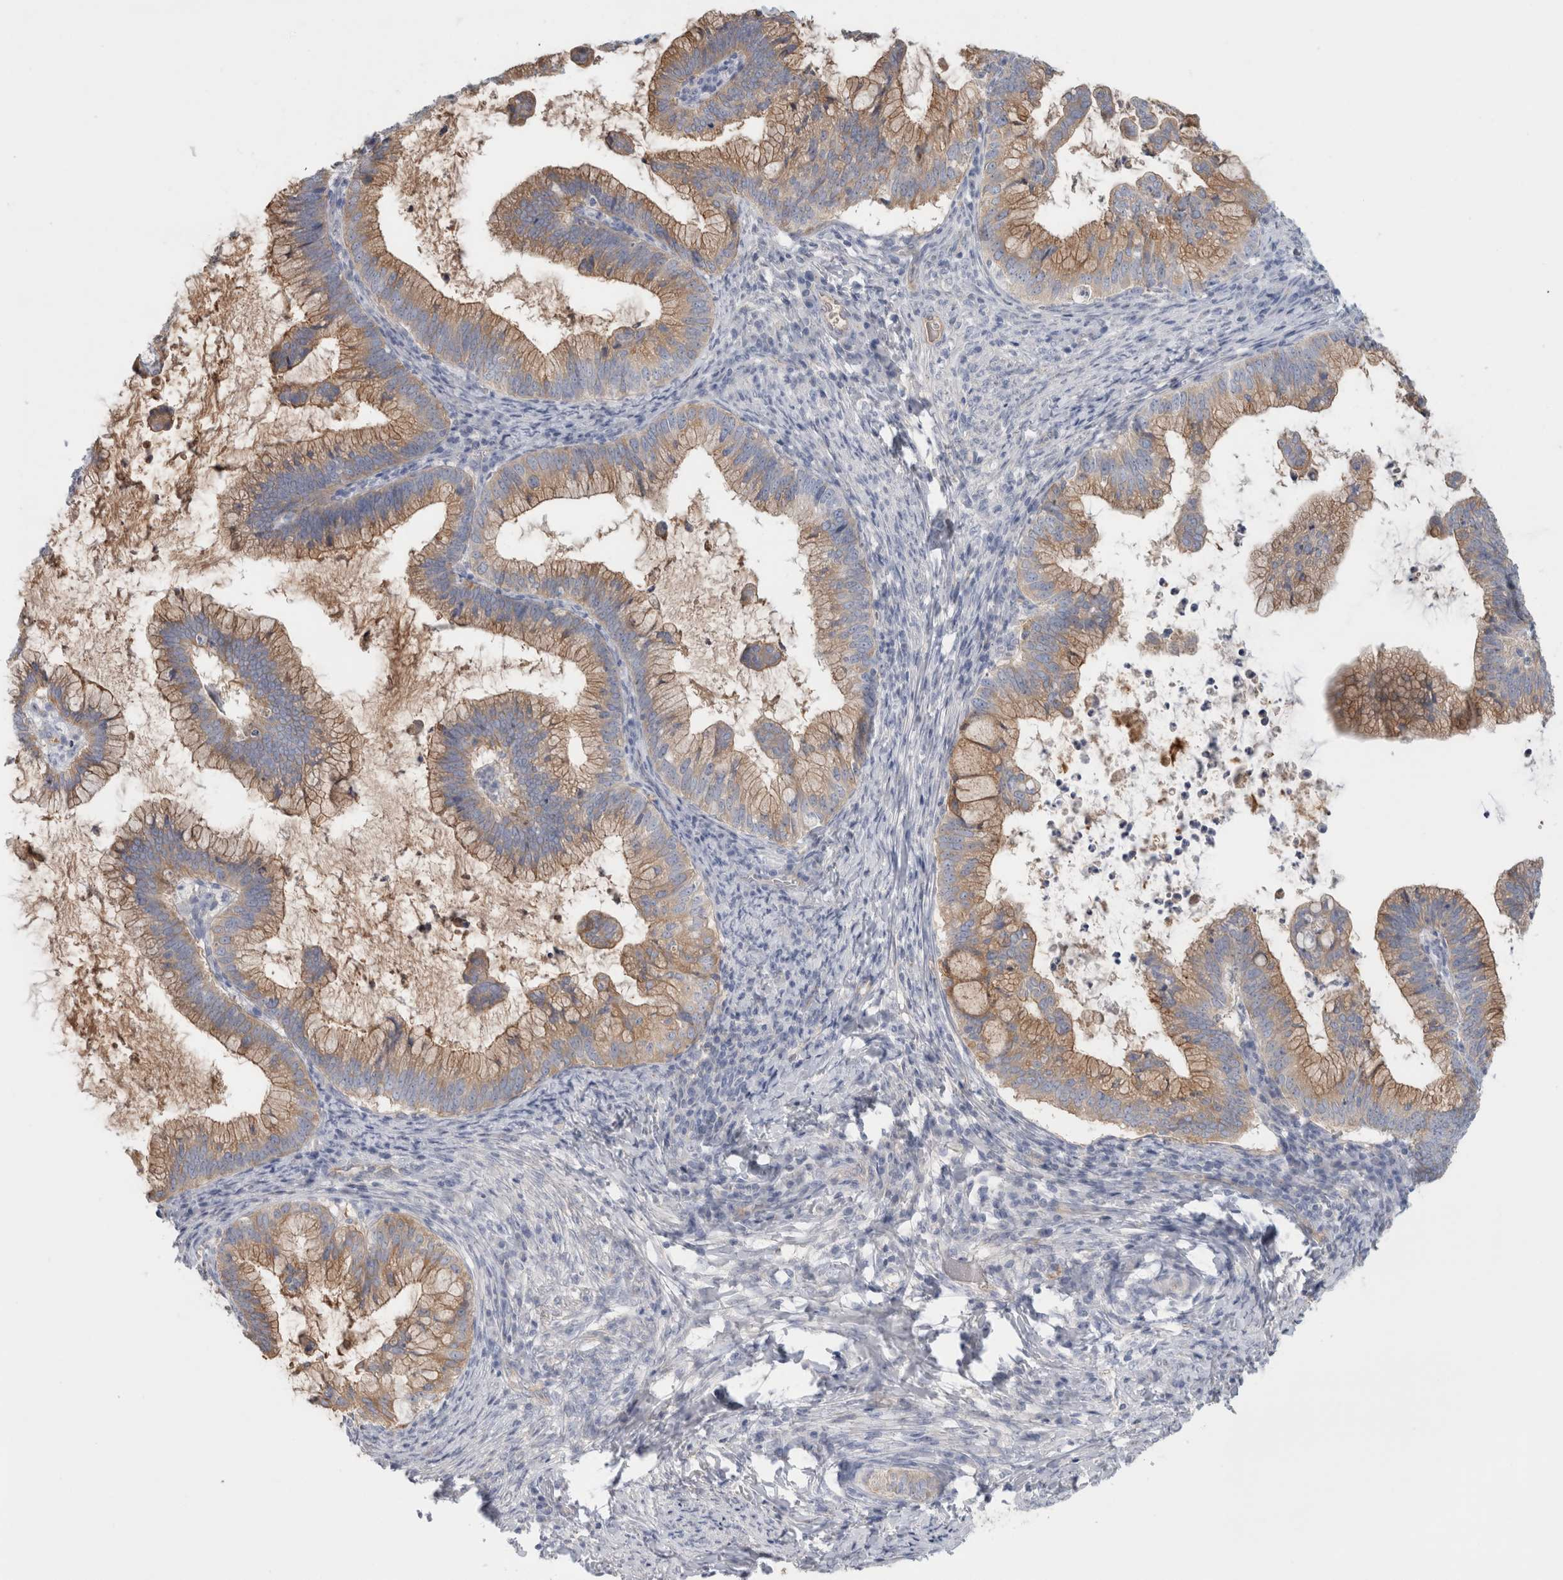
{"staining": {"intensity": "moderate", "quantity": "25%-75%", "location": "cytoplasmic/membranous"}, "tissue": "cervical cancer", "cell_type": "Tumor cells", "image_type": "cancer", "snomed": [{"axis": "morphology", "description": "Adenocarcinoma, NOS"}, {"axis": "topography", "description": "Cervix"}], "caption": "Tumor cells demonstrate medium levels of moderate cytoplasmic/membranous expression in approximately 25%-75% of cells in human cervical cancer.", "gene": "CFI", "patient": {"sex": "female", "age": 36}}